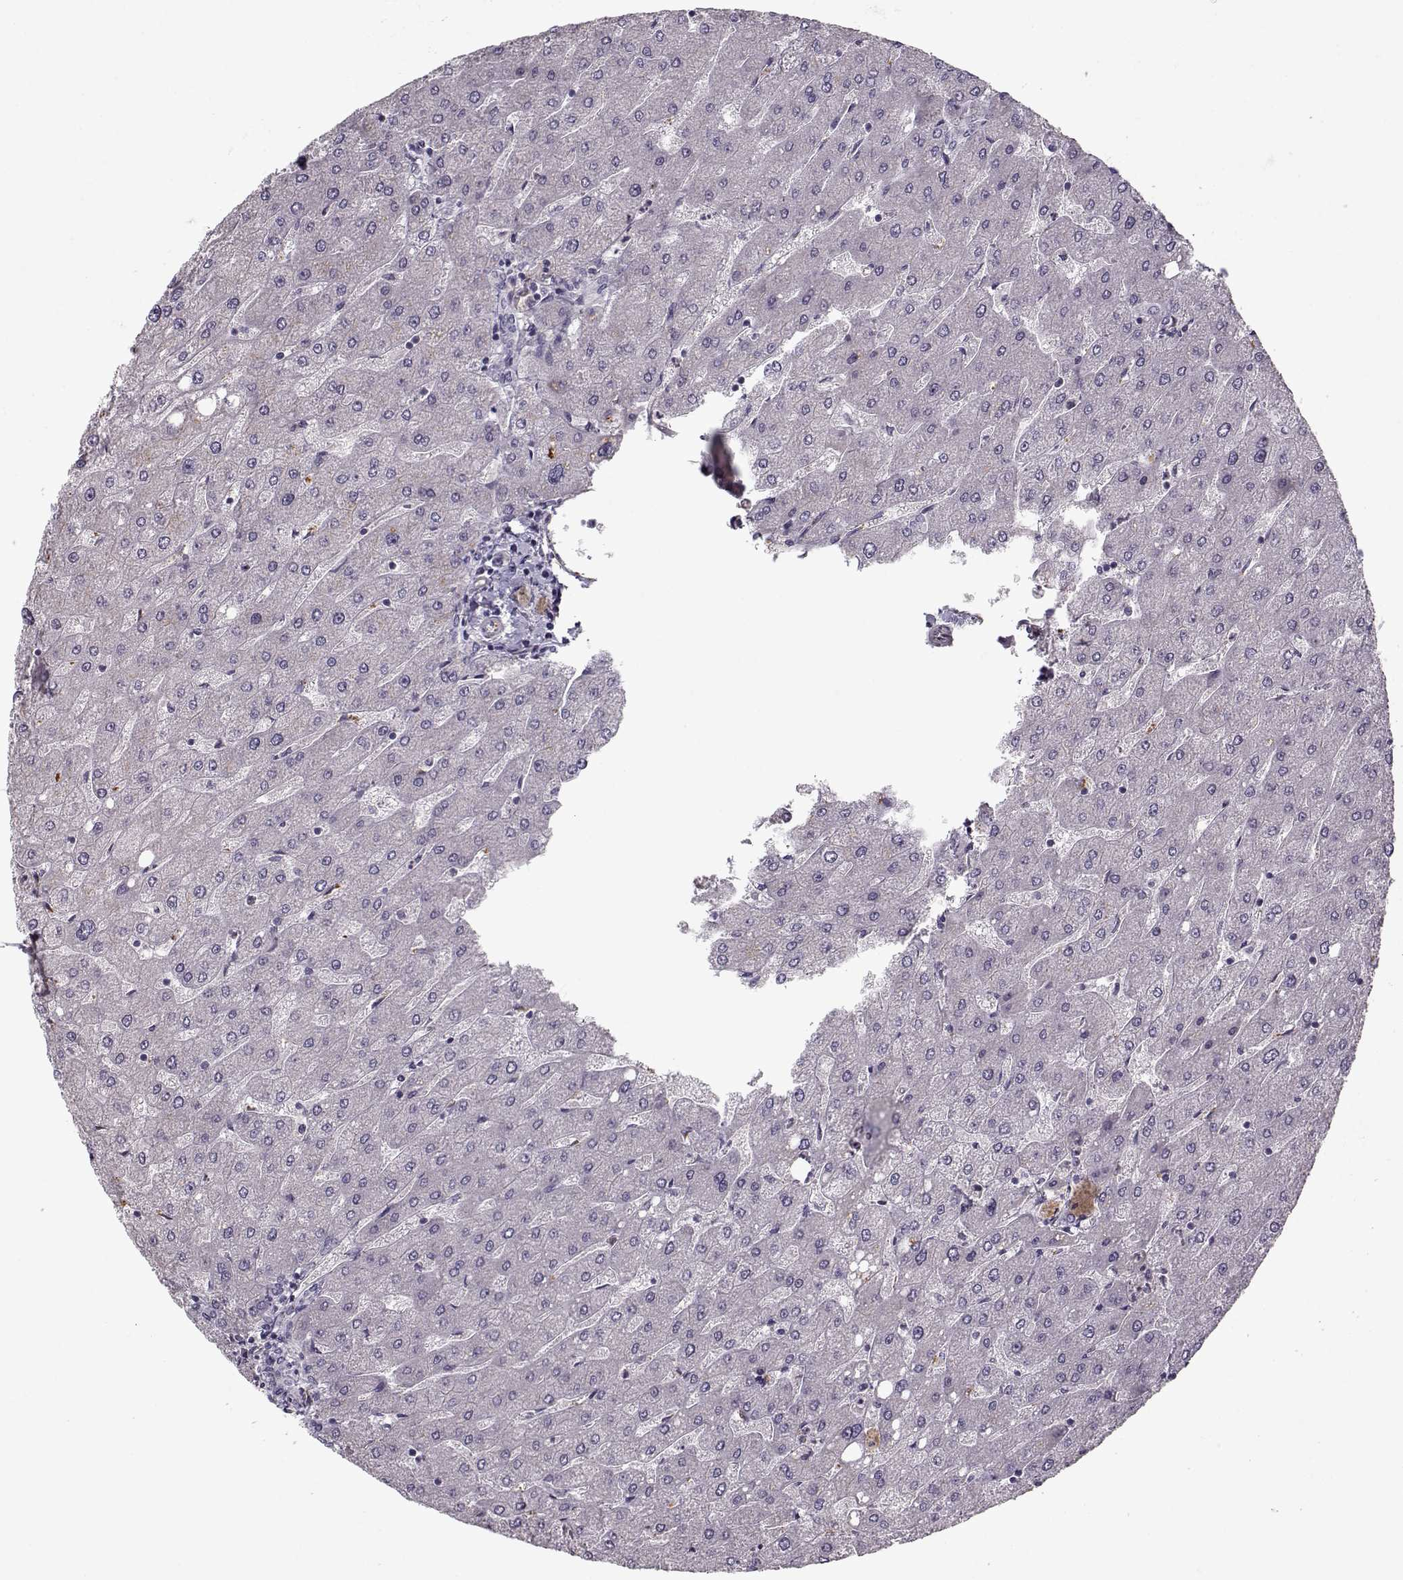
{"staining": {"intensity": "negative", "quantity": "none", "location": "none"}, "tissue": "liver", "cell_type": "Cholangiocytes", "image_type": "normal", "snomed": [{"axis": "morphology", "description": "Normal tissue, NOS"}, {"axis": "topography", "description": "Liver"}], "caption": "DAB (3,3'-diaminobenzidine) immunohistochemical staining of unremarkable liver exhibits no significant positivity in cholangiocytes.", "gene": "UNC13D", "patient": {"sex": "male", "age": 67}}